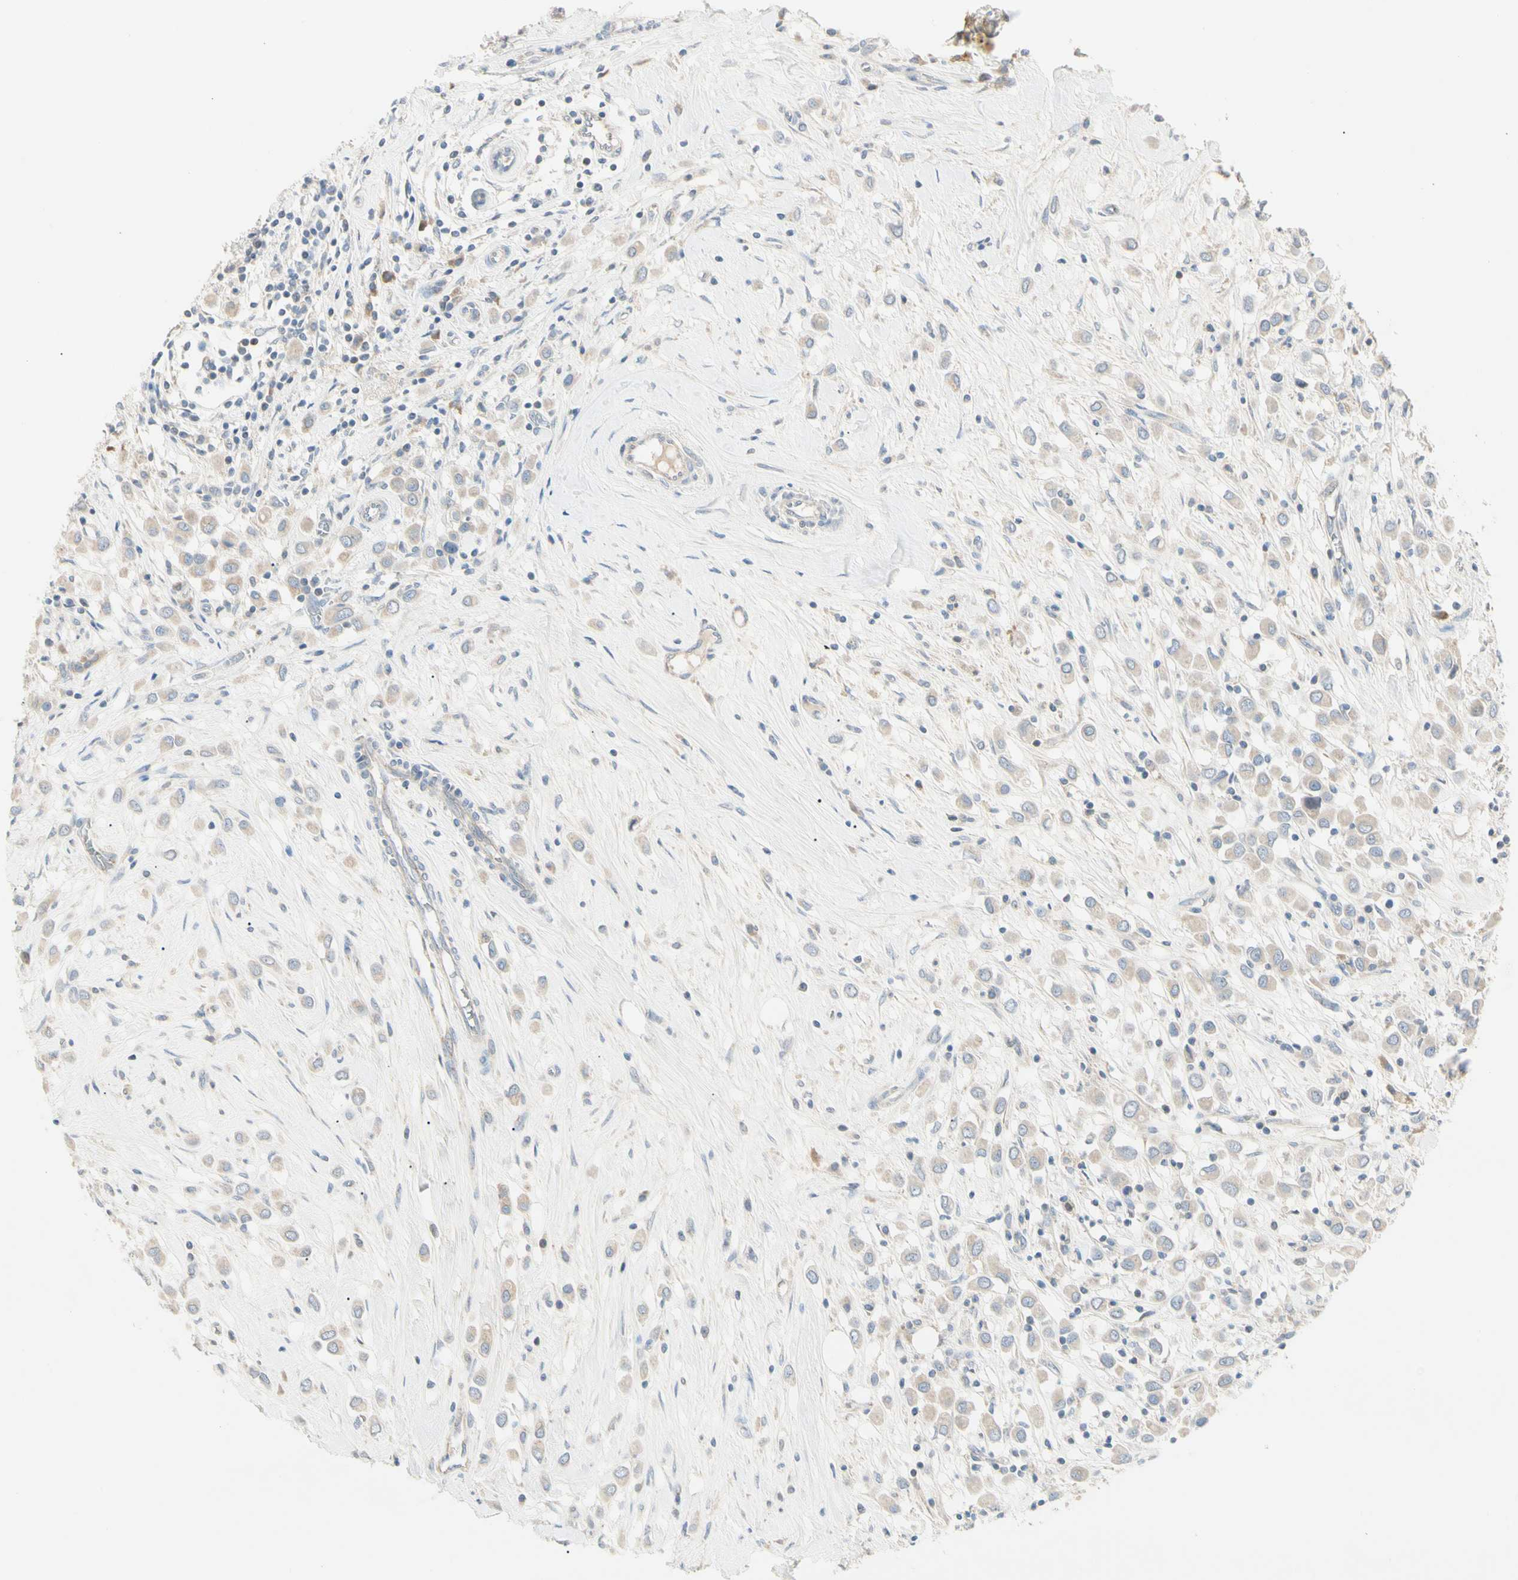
{"staining": {"intensity": "negative", "quantity": "none", "location": "none"}, "tissue": "breast cancer", "cell_type": "Tumor cells", "image_type": "cancer", "snomed": [{"axis": "morphology", "description": "Duct carcinoma"}, {"axis": "topography", "description": "Breast"}], "caption": "Immunohistochemical staining of human breast cancer shows no significant expression in tumor cells.", "gene": "ALDH18A1", "patient": {"sex": "female", "age": 61}}